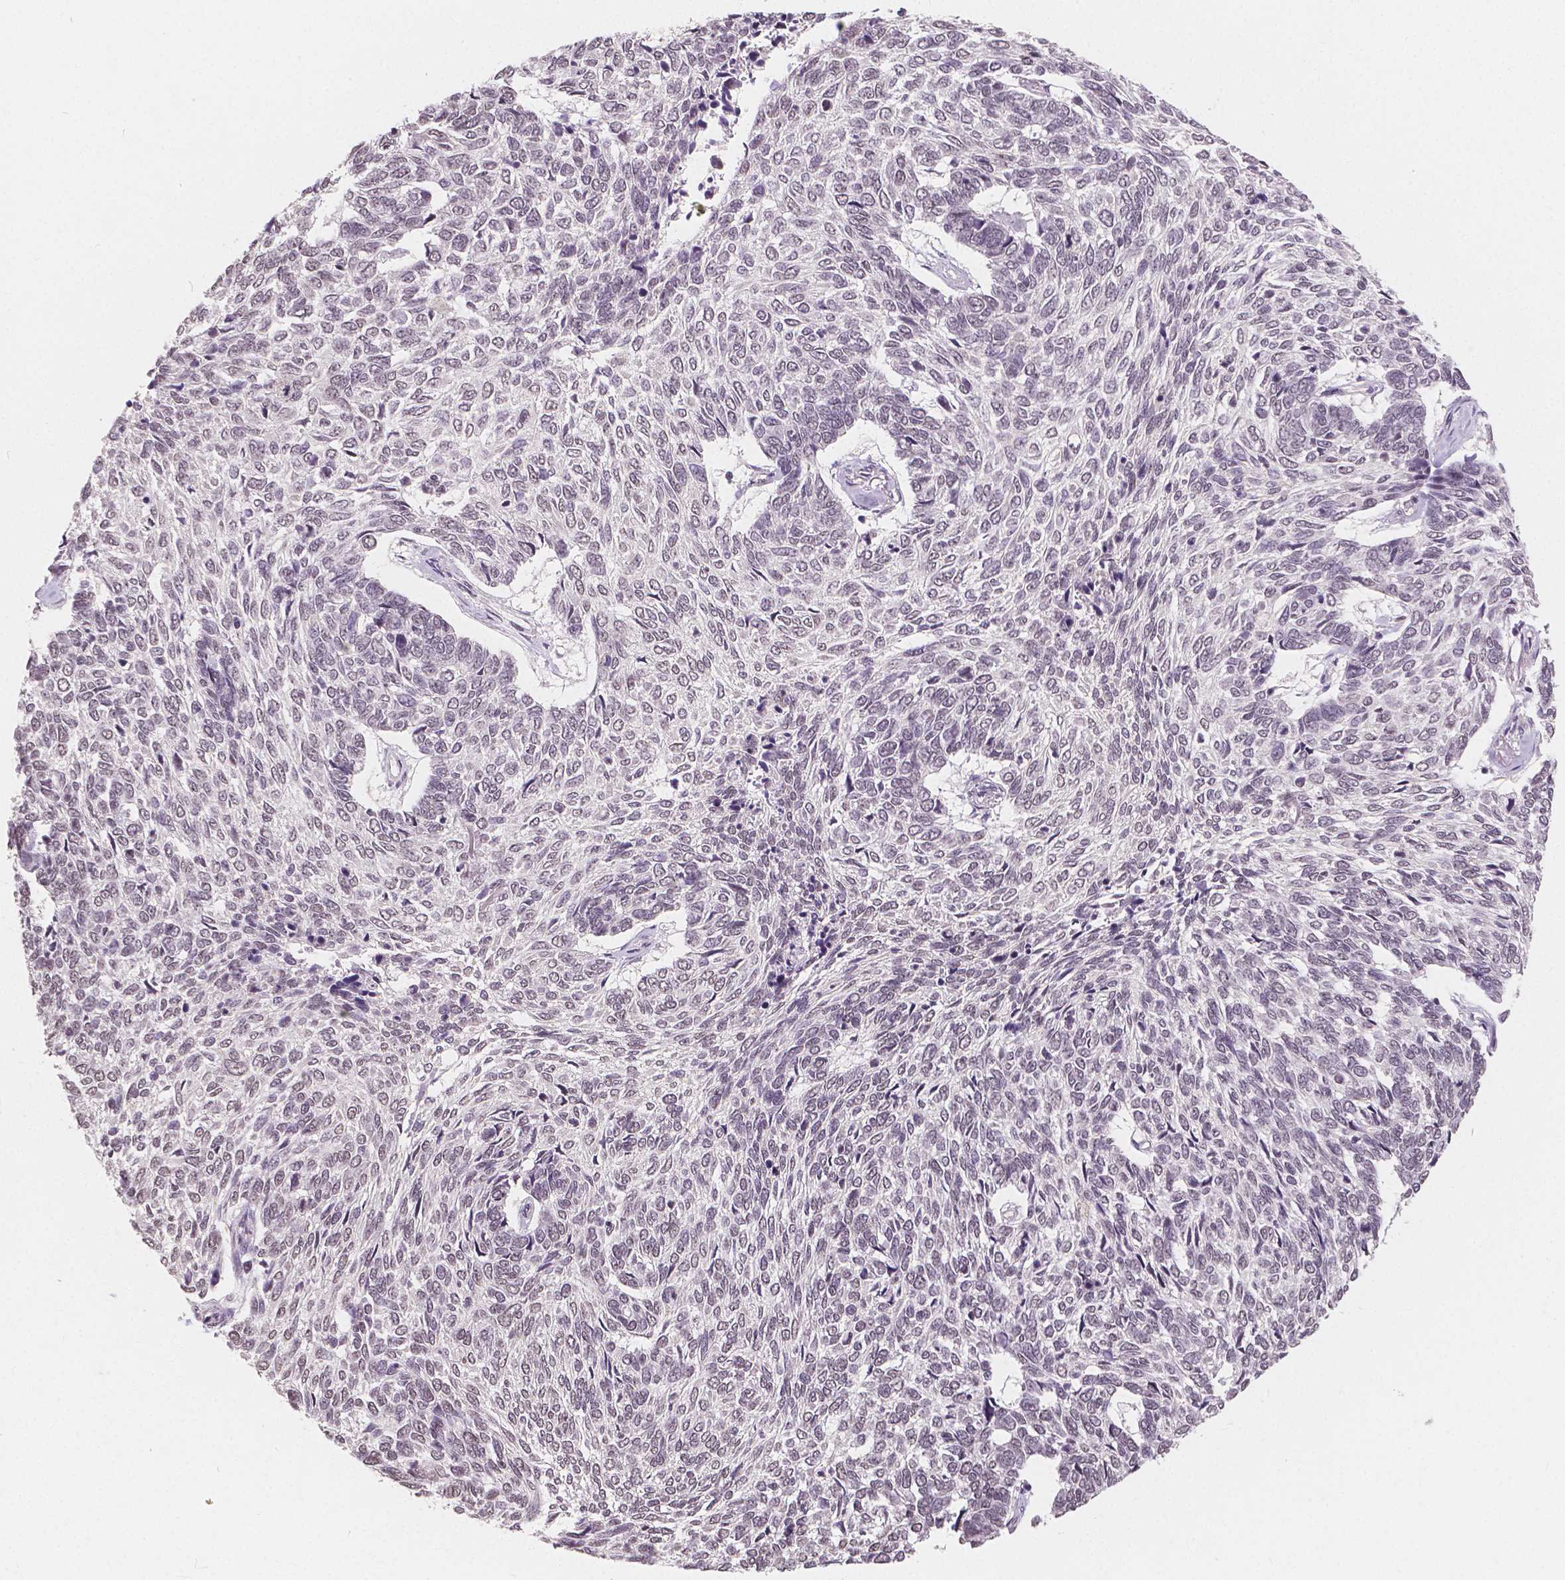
{"staining": {"intensity": "negative", "quantity": "none", "location": "none"}, "tissue": "skin cancer", "cell_type": "Tumor cells", "image_type": "cancer", "snomed": [{"axis": "morphology", "description": "Basal cell carcinoma"}, {"axis": "topography", "description": "Skin"}], "caption": "A photomicrograph of human skin cancer (basal cell carcinoma) is negative for staining in tumor cells. Nuclei are stained in blue.", "gene": "NOLC1", "patient": {"sex": "female", "age": 65}}